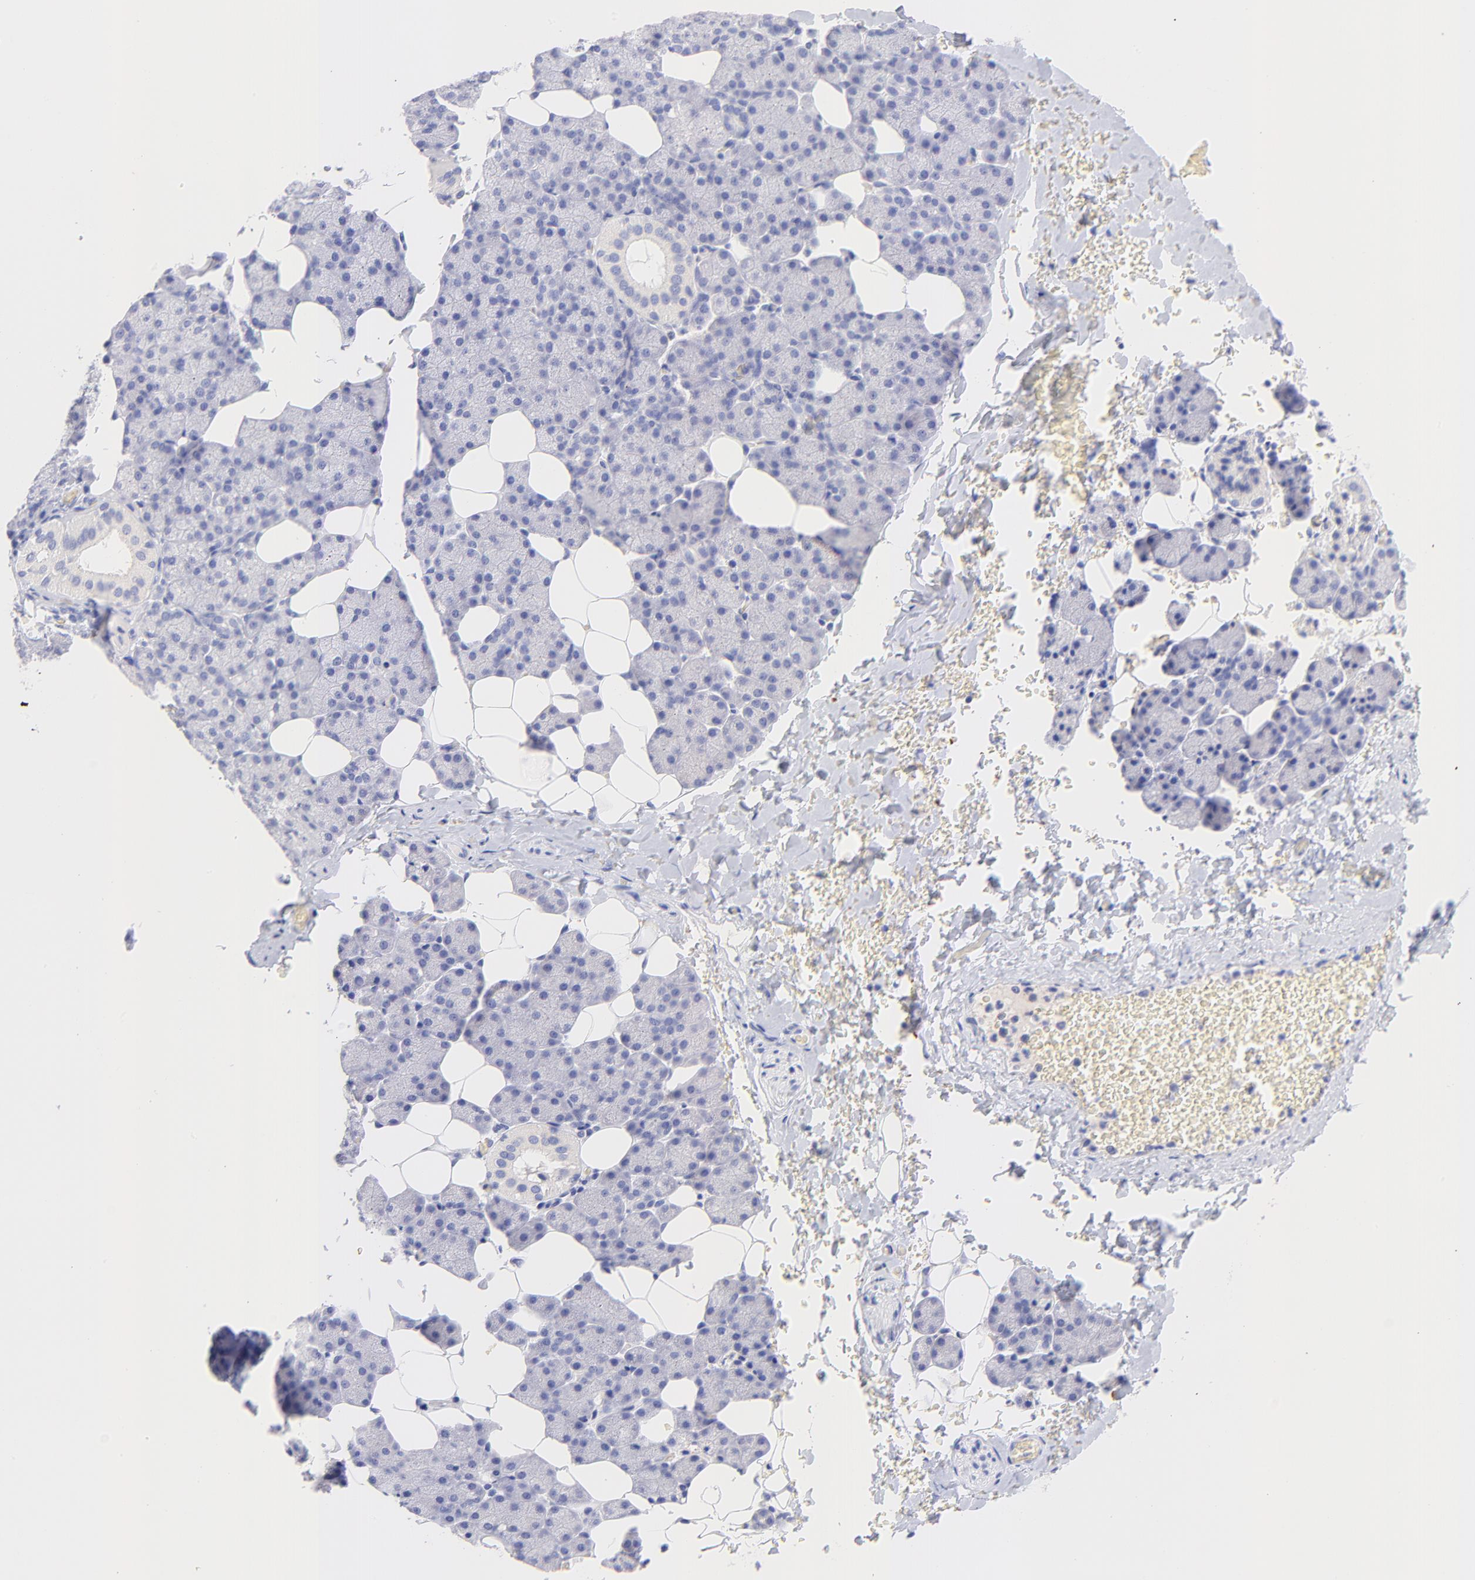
{"staining": {"intensity": "negative", "quantity": "none", "location": "none"}, "tissue": "salivary gland", "cell_type": "Glandular cells", "image_type": "normal", "snomed": [{"axis": "morphology", "description": "Normal tissue, NOS"}, {"axis": "topography", "description": "Lymph node"}, {"axis": "topography", "description": "Salivary gland"}], "caption": "Immunohistochemistry photomicrograph of normal salivary gland stained for a protein (brown), which shows no positivity in glandular cells. The staining is performed using DAB (3,3'-diaminobenzidine) brown chromogen with nuclei counter-stained in using hematoxylin.", "gene": "FRMPD3", "patient": {"sex": "male", "age": 8}}